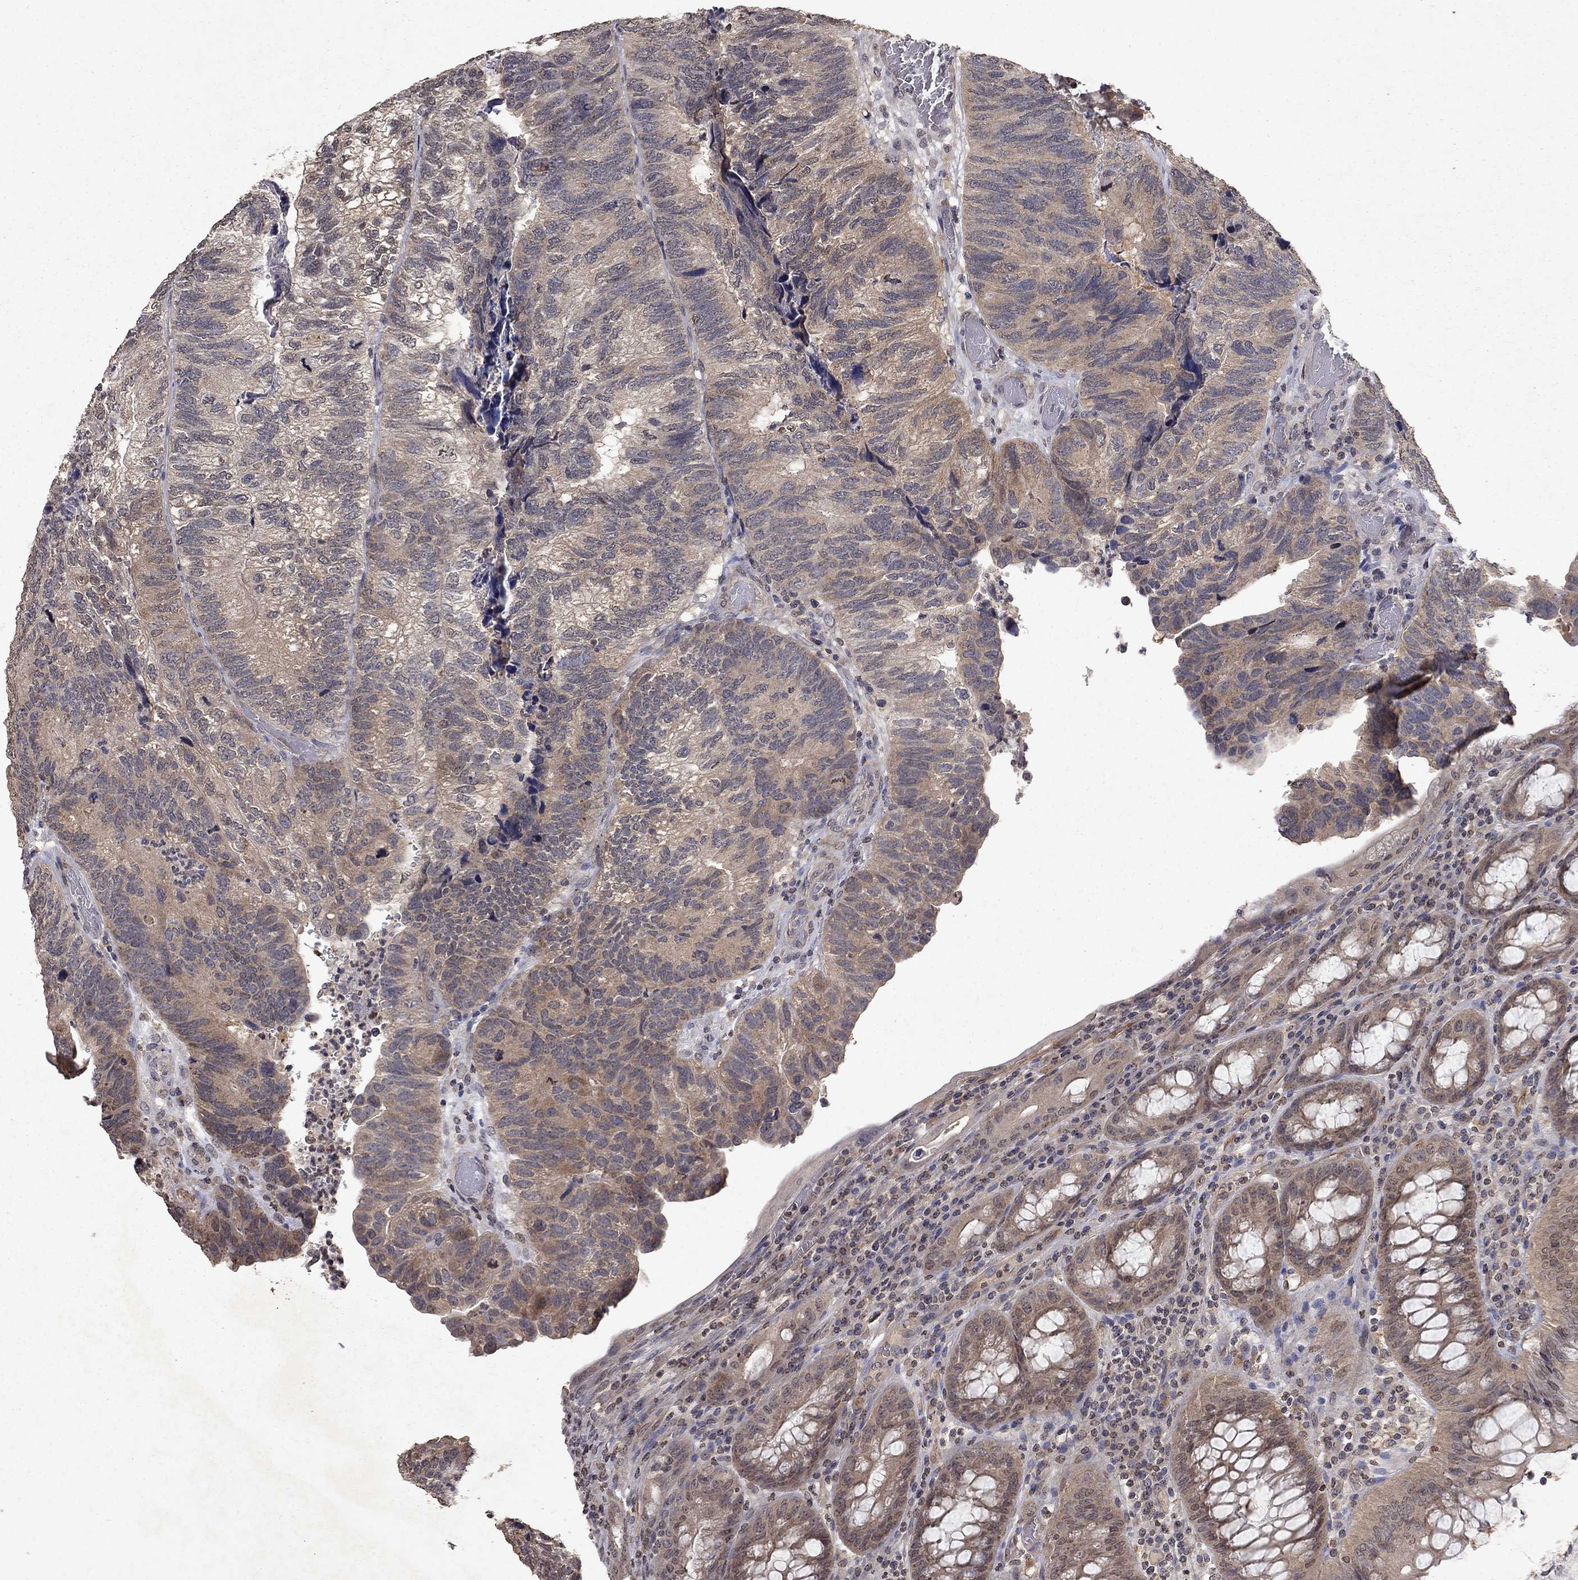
{"staining": {"intensity": "moderate", "quantity": "<25%", "location": "cytoplasmic/membranous"}, "tissue": "colorectal cancer", "cell_type": "Tumor cells", "image_type": "cancer", "snomed": [{"axis": "morphology", "description": "Adenocarcinoma, NOS"}, {"axis": "topography", "description": "Colon"}], "caption": "Immunohistochemical staining of human colorectal cancer (adenocarcinoma) exhibits low levels of moderate cytoplasmic/membranous positivity in about <25% of tumor cells. The protein is stained brown, and the nuclei are stained in blue (DAB (3,3'-diaminobenzidine) IHC with brightfield microscopy, high magnification).", "gene": "TTC38", "patient": {"sex": "female", "age": 67}}